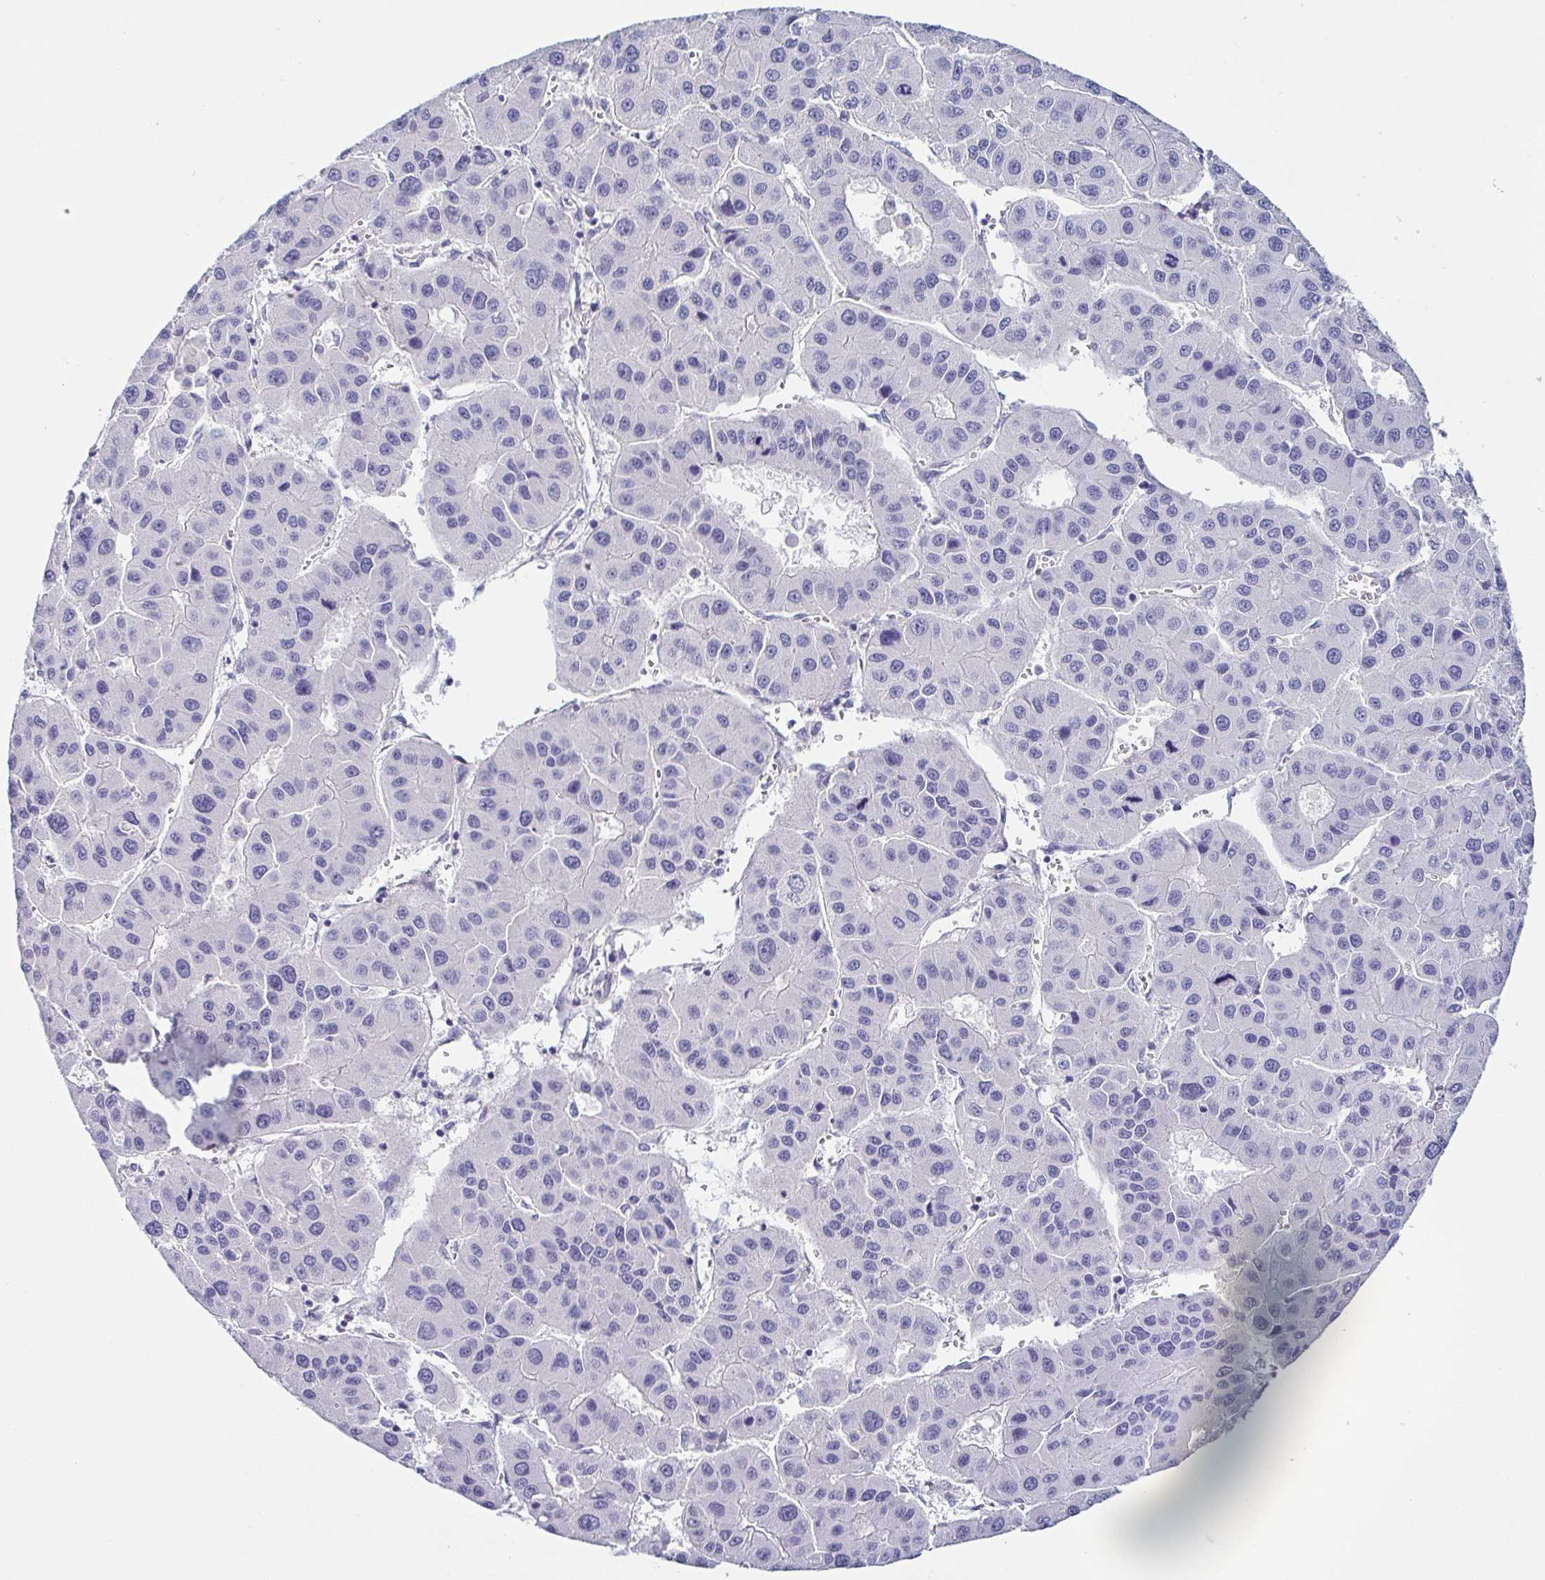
{"staining": {"intensity": "negative", "quantity": "none", "location": "none"}, "tissue": "liver cancer", "cell_type": "Tumor cells", "image_type": "cancer", "snomed": [{"axis": "morphology", "description": "Carcinoma, Hepatocellular, NOS"}, {"axis": "topography", "description": "Liver"}], "caption": "The IHC histopathology image has no significant positivity in tumor cells of liver cancer tissue. (Stains: DAB (3,3'-diaminobenzidine) immunohistochemistry with hematoxylin counter stain, Microscopy: brightfield microscopy at high magnification).", "gene": "COL17A1", "patient": {"sex": "male", "age": 73}}